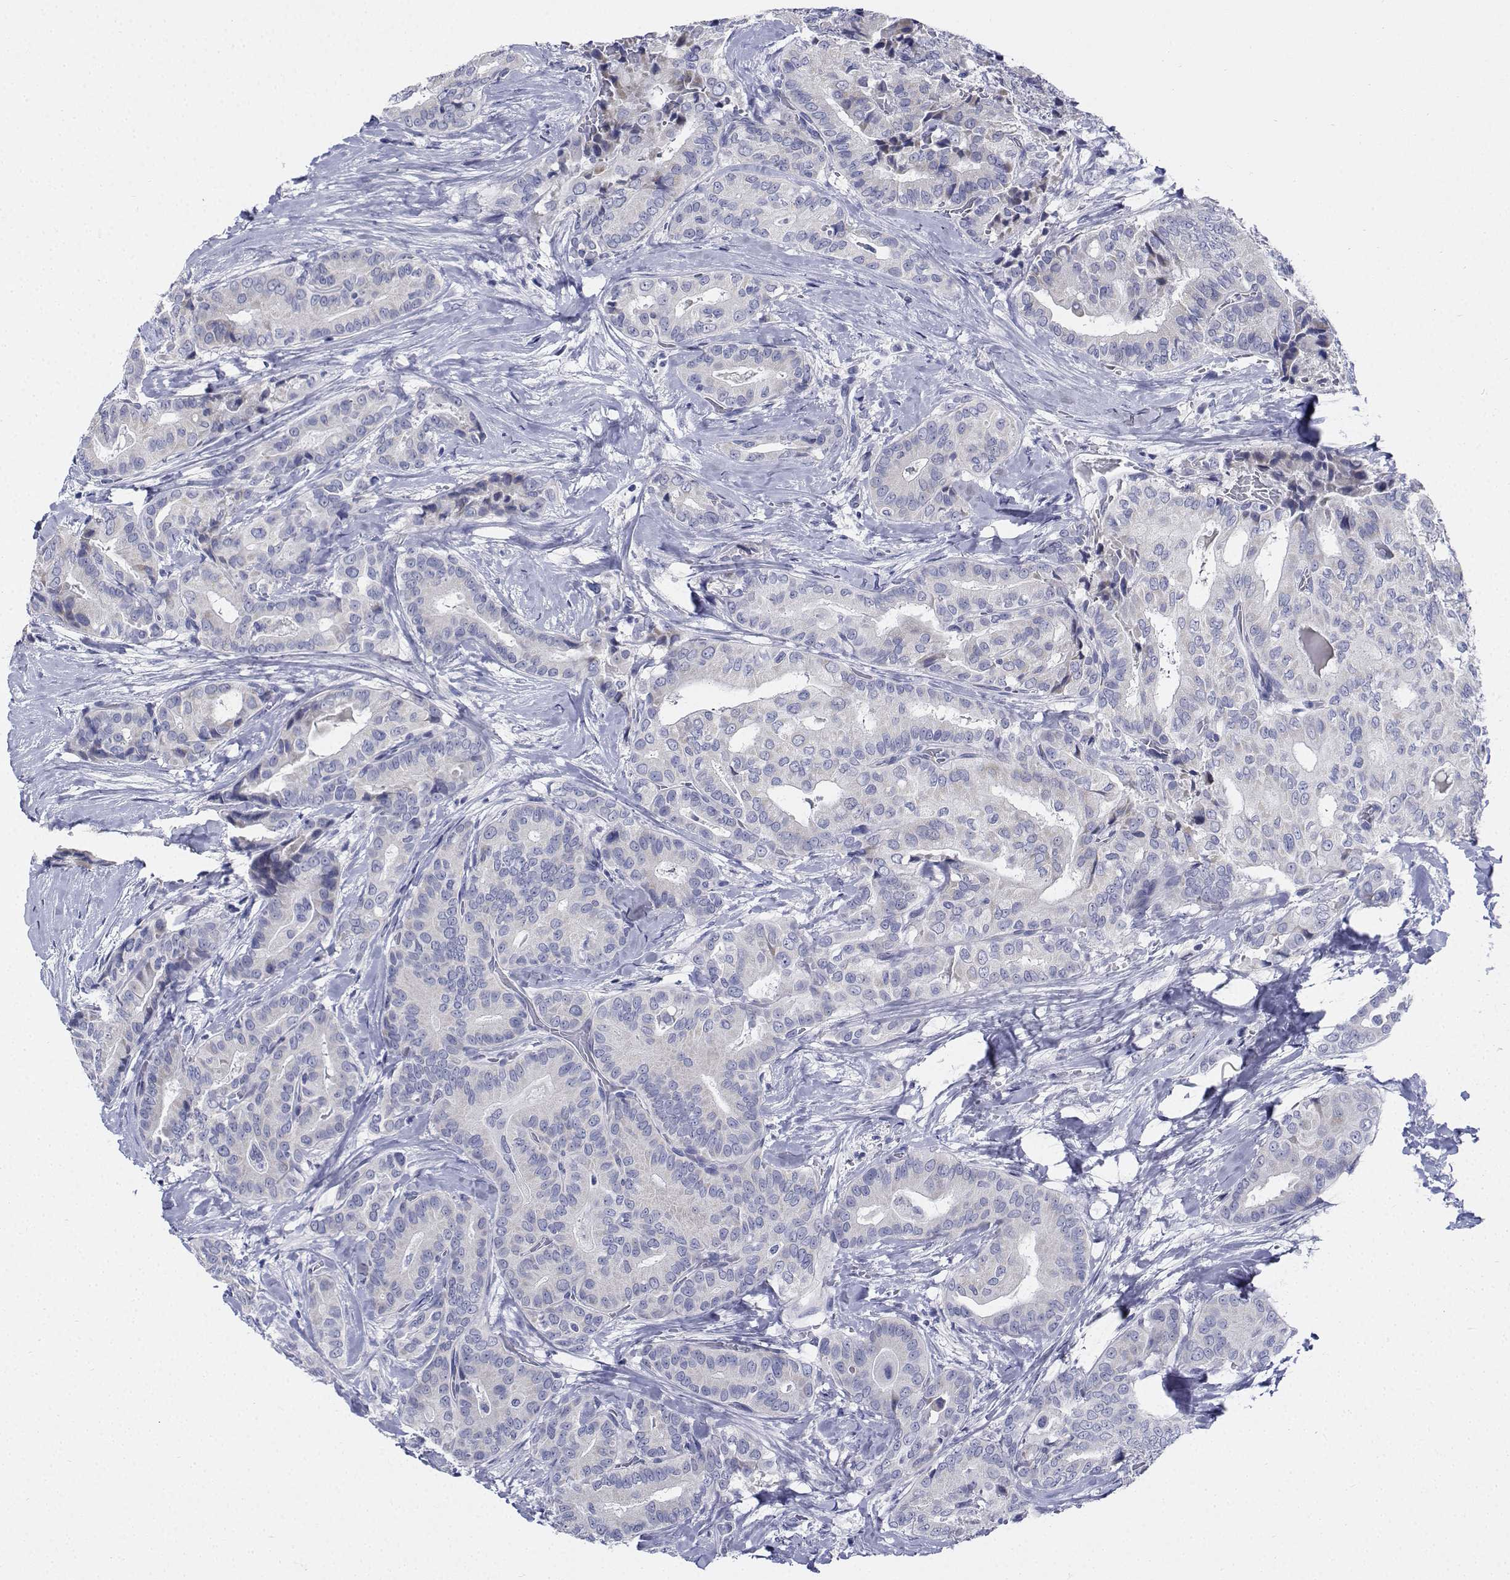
{"staining": {"intensity": "negative", "quantity": "none", "location": "none"}, "tissue": "thyroid cancer", "cell_type": "Tumor cells", "image_type": "cancer", "snomed": [{"axis": "morphology", "description": "Papillary adenocarcinoma, NOS"}, {"axis": "topography", "description": "Thyroid gland"}], "caption": "Tumor cells are negative for brown protein staining in thyroid cancer (papillary adenocarcinoma). The staining is performed using DAB (3,3'-diaminobenzidine) brown chromogen with nuclei counter-stained in using hematoxylin.", "gene": "PLXNA4", "patient": {"sex": "male", "age": 61}}